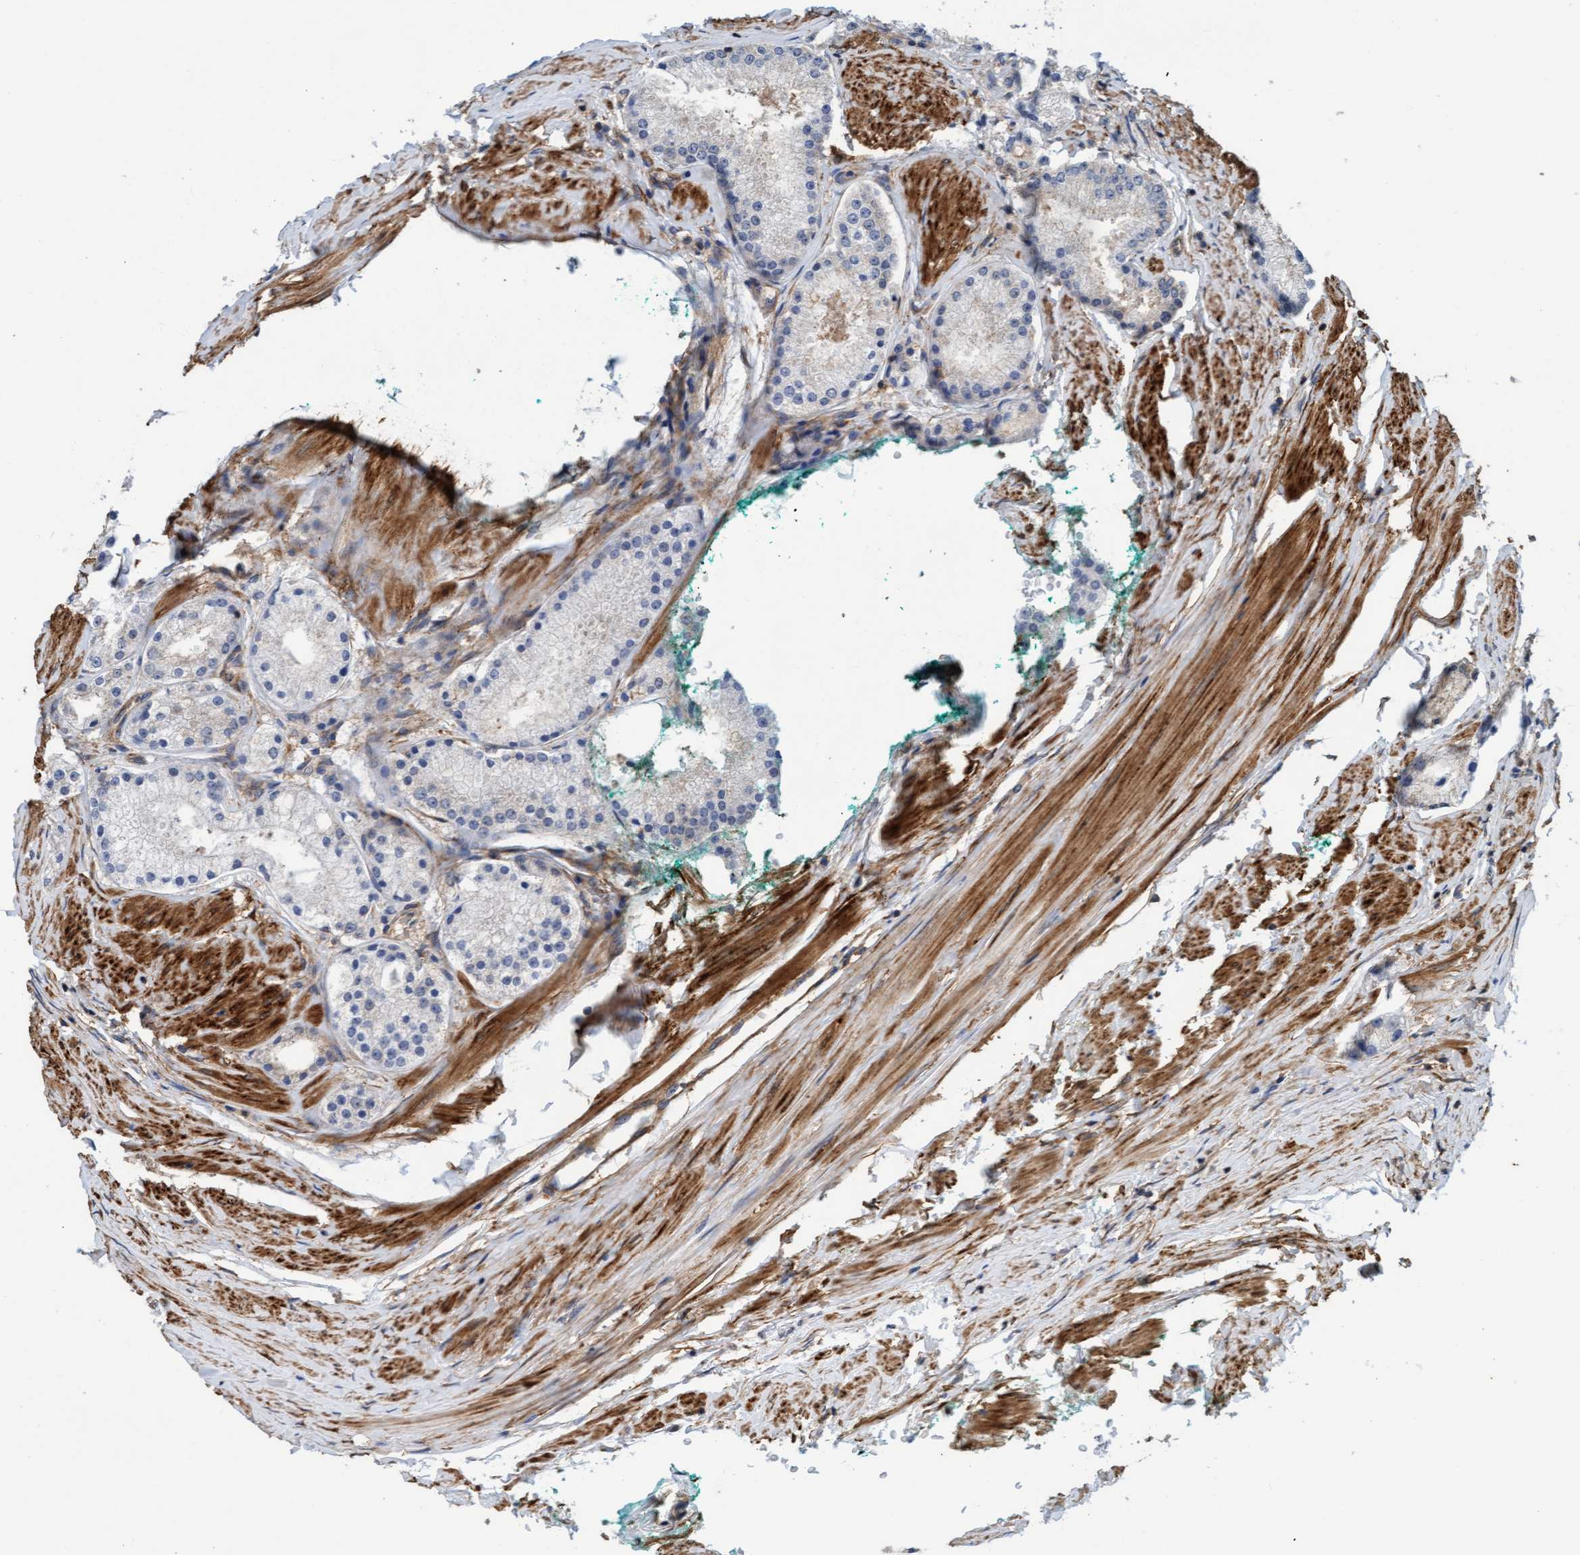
{"staining": {"intensity": "negative", "quantity": "none", "location": "none"}, "tissue": "prostate cancer", "cell_type": "Tumor cells", "image_type": "cancer", "snomed": [{"axis": "morphology", "description": "Adenocarcinoma, Low grade"}, {"axis": "topography", "description": "Prostate"}], "caption": "The photomicrograph demonstrates no significant positivity in tumor cells of prostate cancer (adenocarcinoma (low-grade)).", "gene": "FMNL3", "patient": {"sex": "male", "age": 63}}